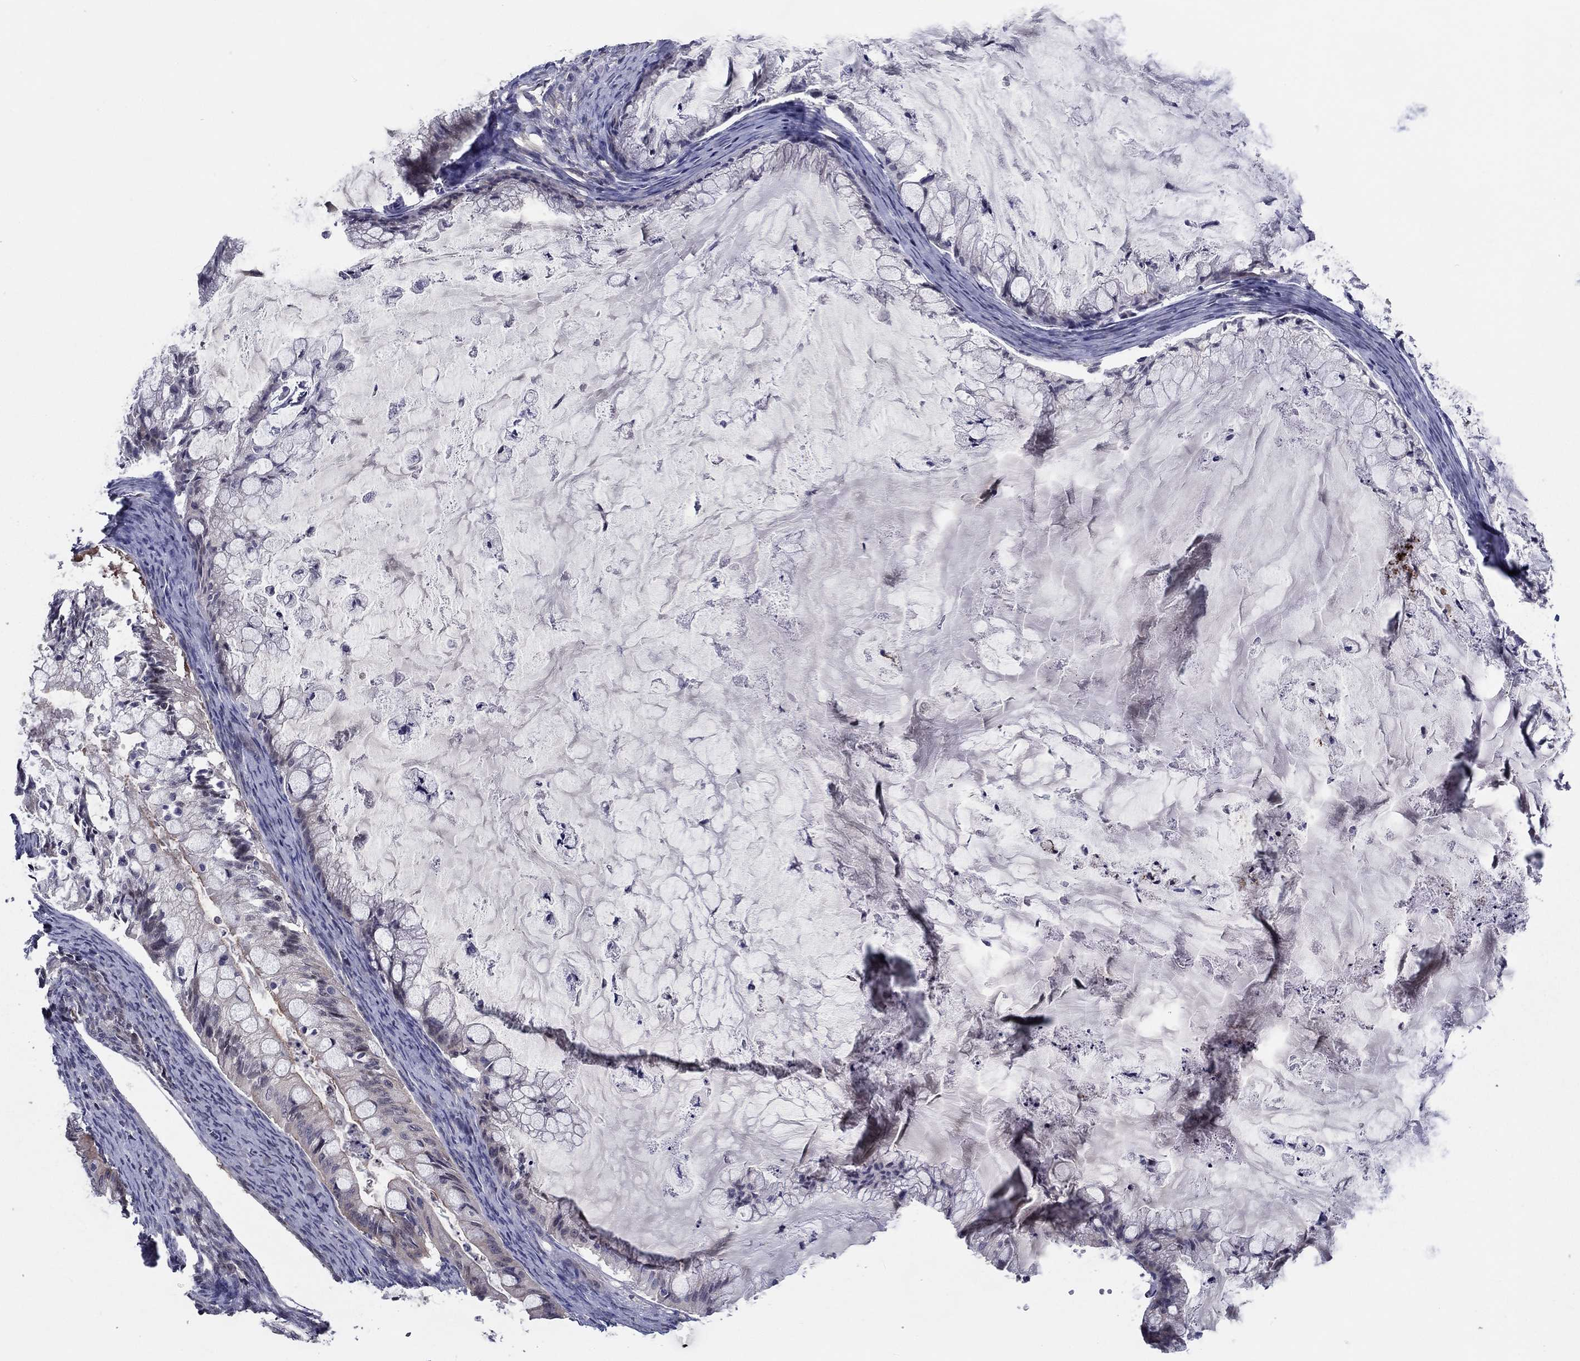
{"staining": {"intensity": "negative", "quantity": "none", "location": "none"}, "tissue": "ovarian cancer", "cell_type": "Tumor cells", "image_type": "cancer", "snomed": [{"axis": "morphology", "description": "Cystadenocarcinoma, mucinous, NOS"}, {"axis": "topography", "description": "Ovary"}], "caption": "Immunohistochemistry (IHC) micrograph of human ovarian cancer stained for a protein (brown), which exhibits no staining in tumor cells.", "gene": "CETN3", "patient": {"sex": "female", "age": 57}}